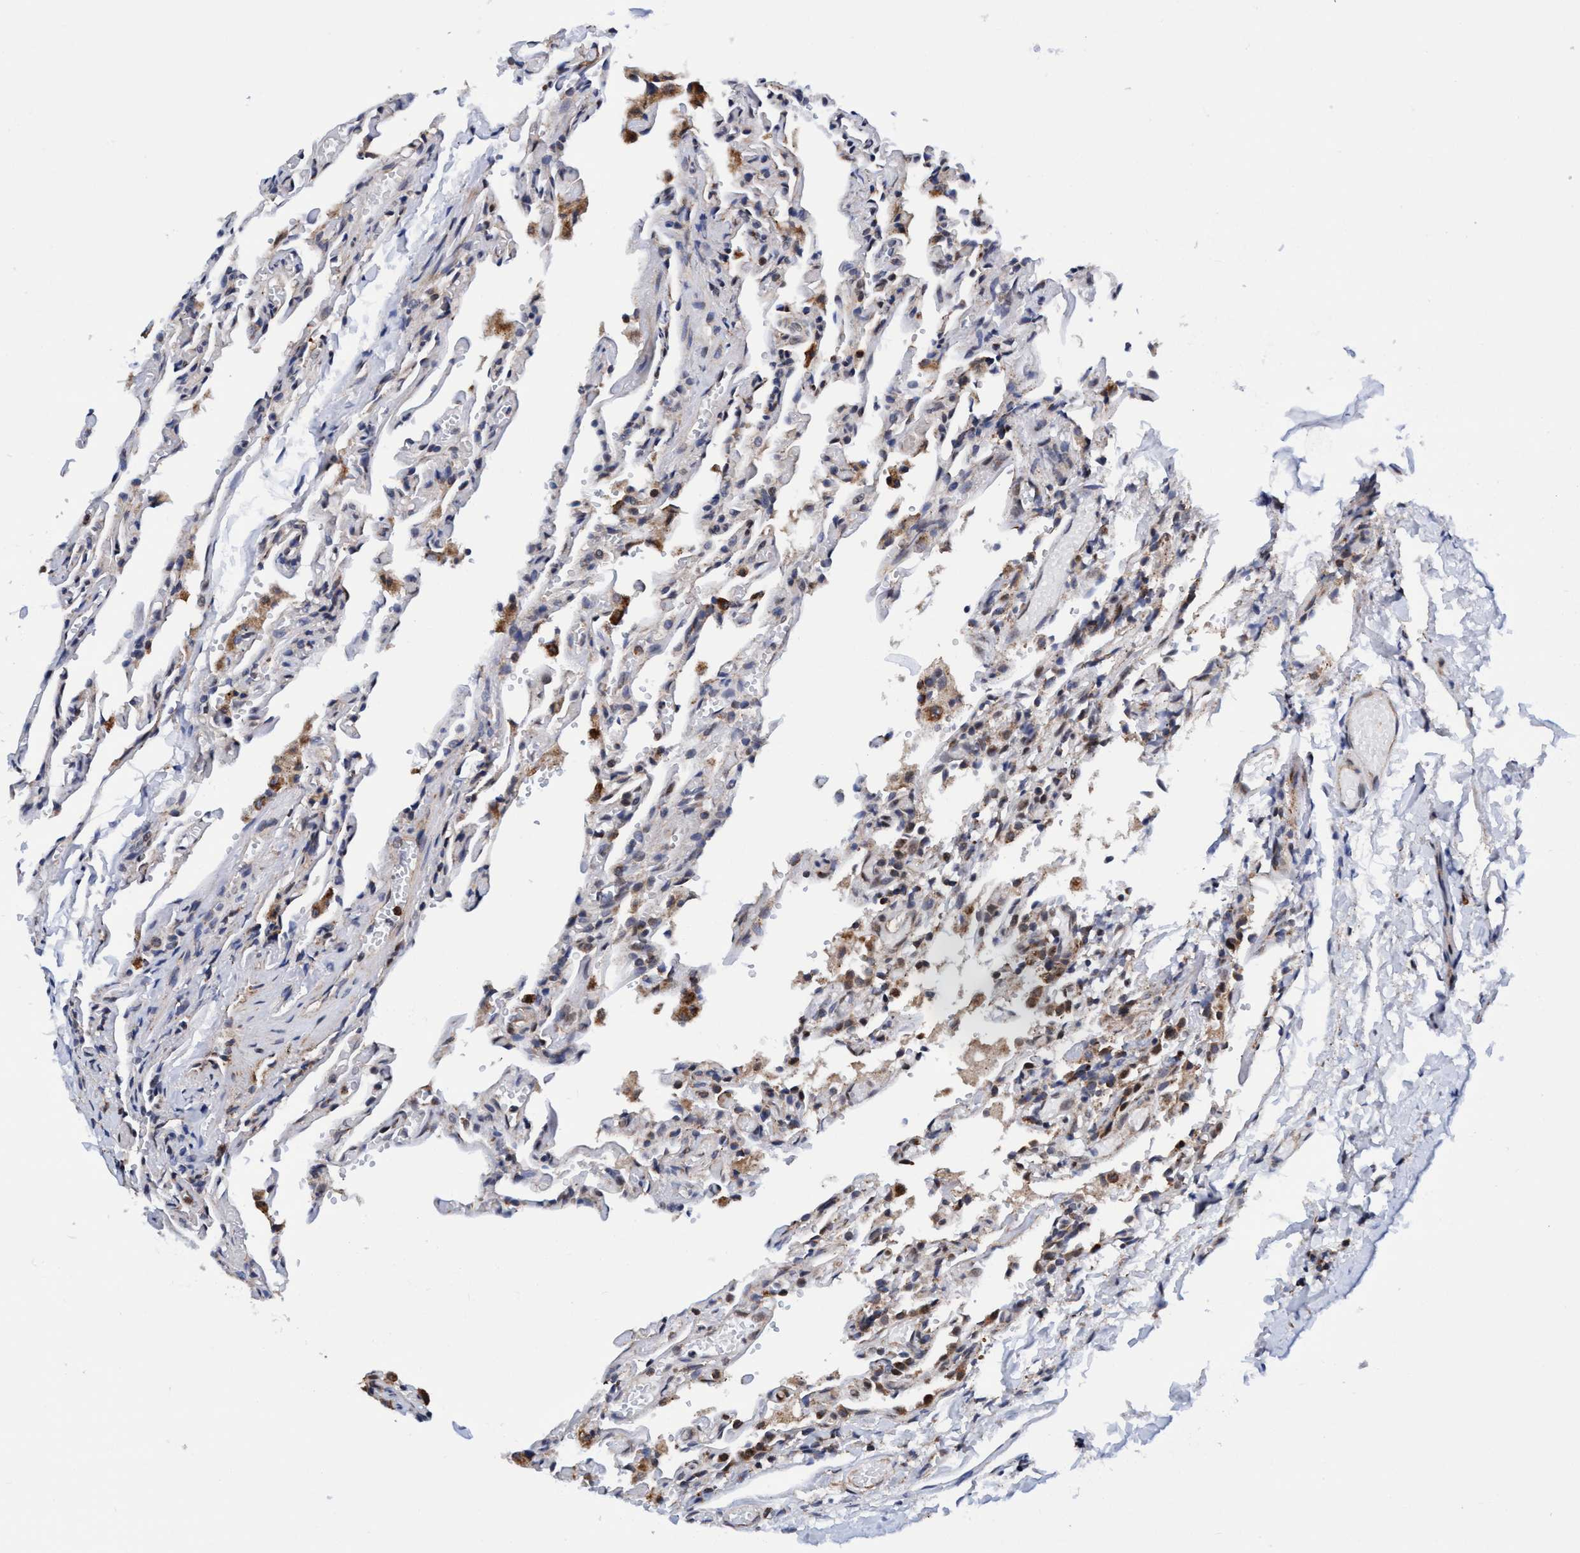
{"staining": {"intensity": "negative", "quantity": "none", "location": "none"}, "tissue": "lung", "cell_type": "Alveolar cells", "image_type": "normal", "snomed": [{"axis": "morphology", "description": "Normal tissue, NOS"}, {"axis": "topography", "description": "Lung"}], "caption": "Image shows no significant protein expression in alveolar cells of normal lung.", "gene": "AGAP2", "patient": {"sex": "male", "age": 21}}